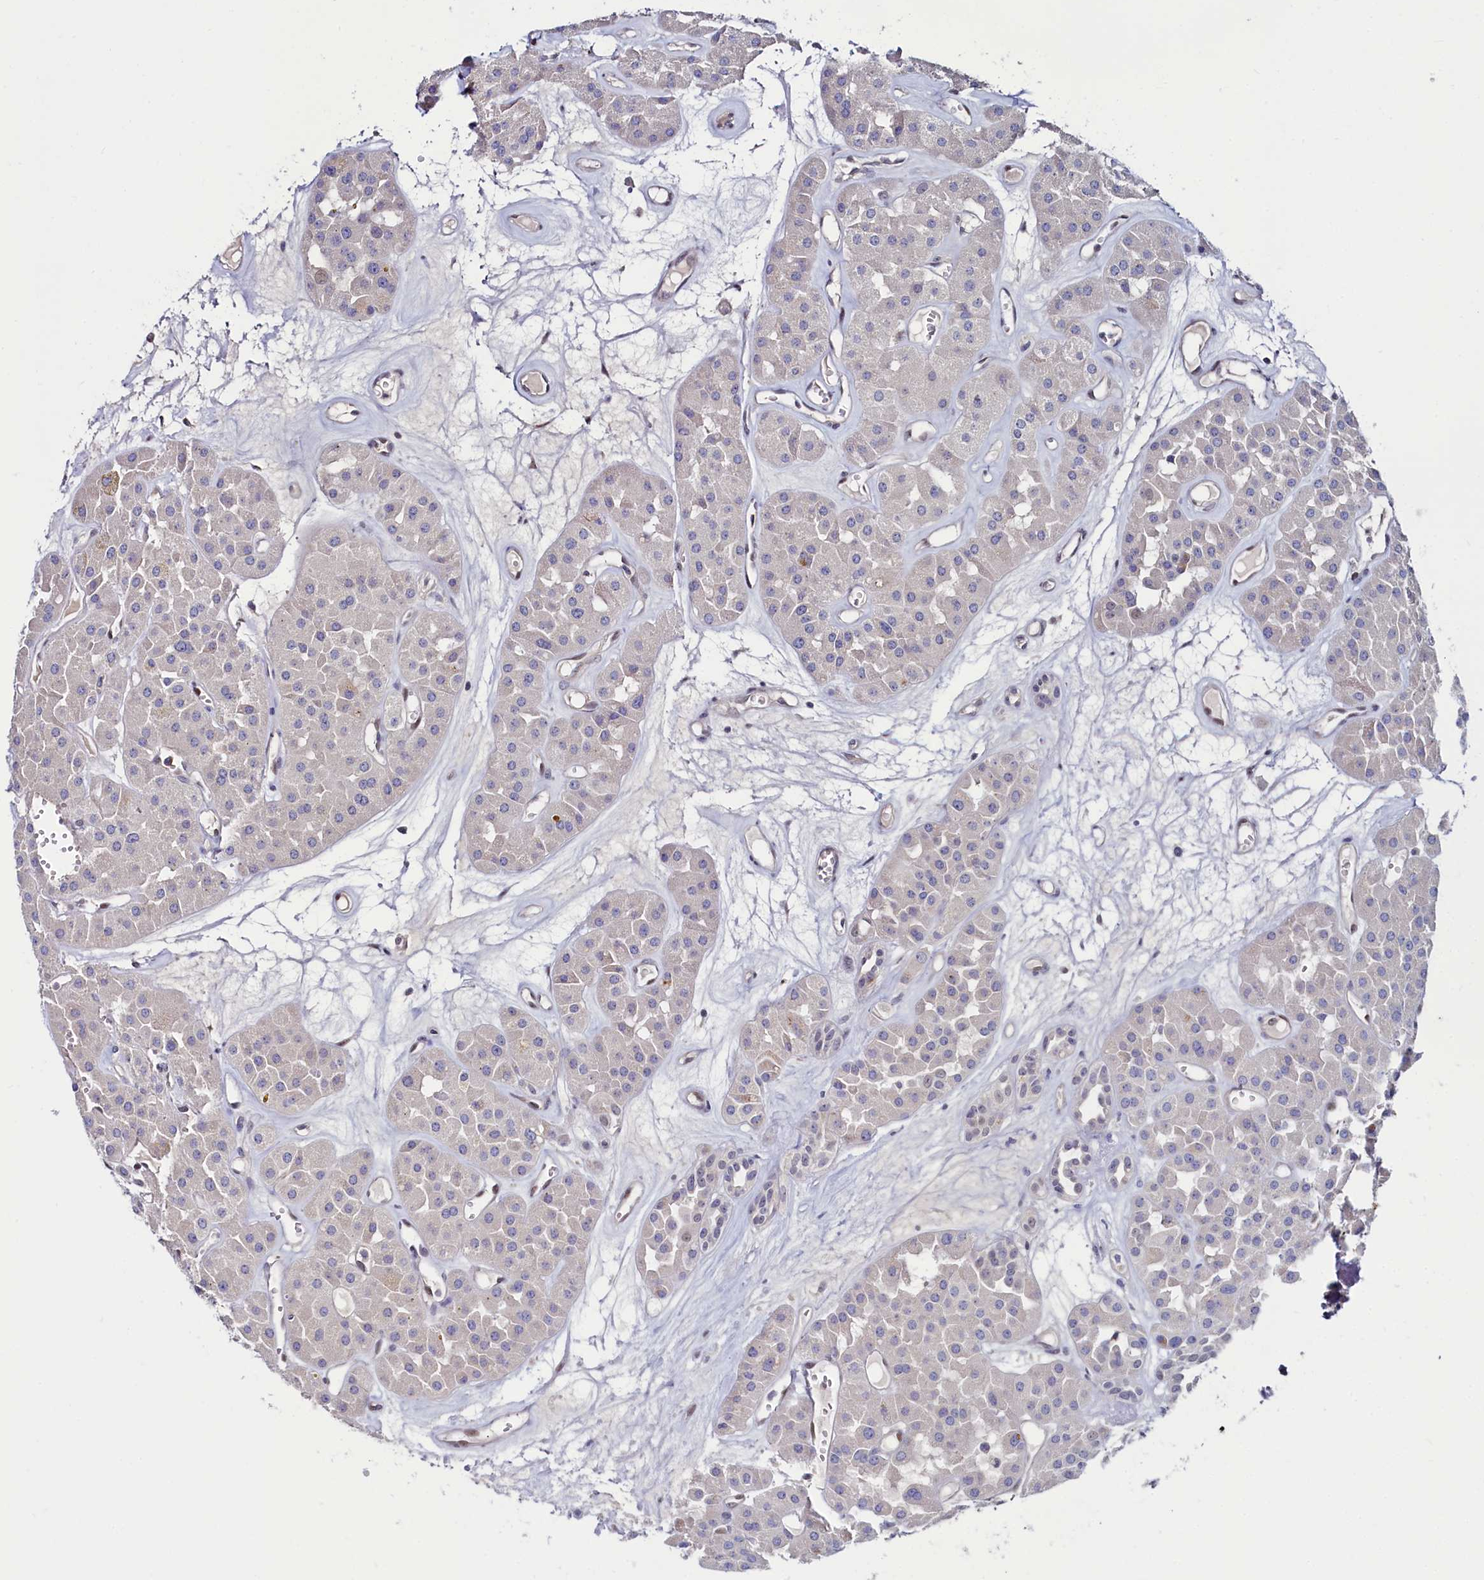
{"staining": {"intensity": "negative", "quantity": "none", "location": "none"}, "tissue": "renal cancer", "cell_type": "Tumor cells", "image_type": "cancer", "snomed": [{"axis": "morphology", "description": "Carcinoma, NOS"}, {"axis": "topography", "description": "Kidney"}], "caption": "Micrograph shows no protein positivity in tumor cells of renal cancer tissue.", "gene": "ASTE1", "patient": {"sex": "female", "age": 75}}